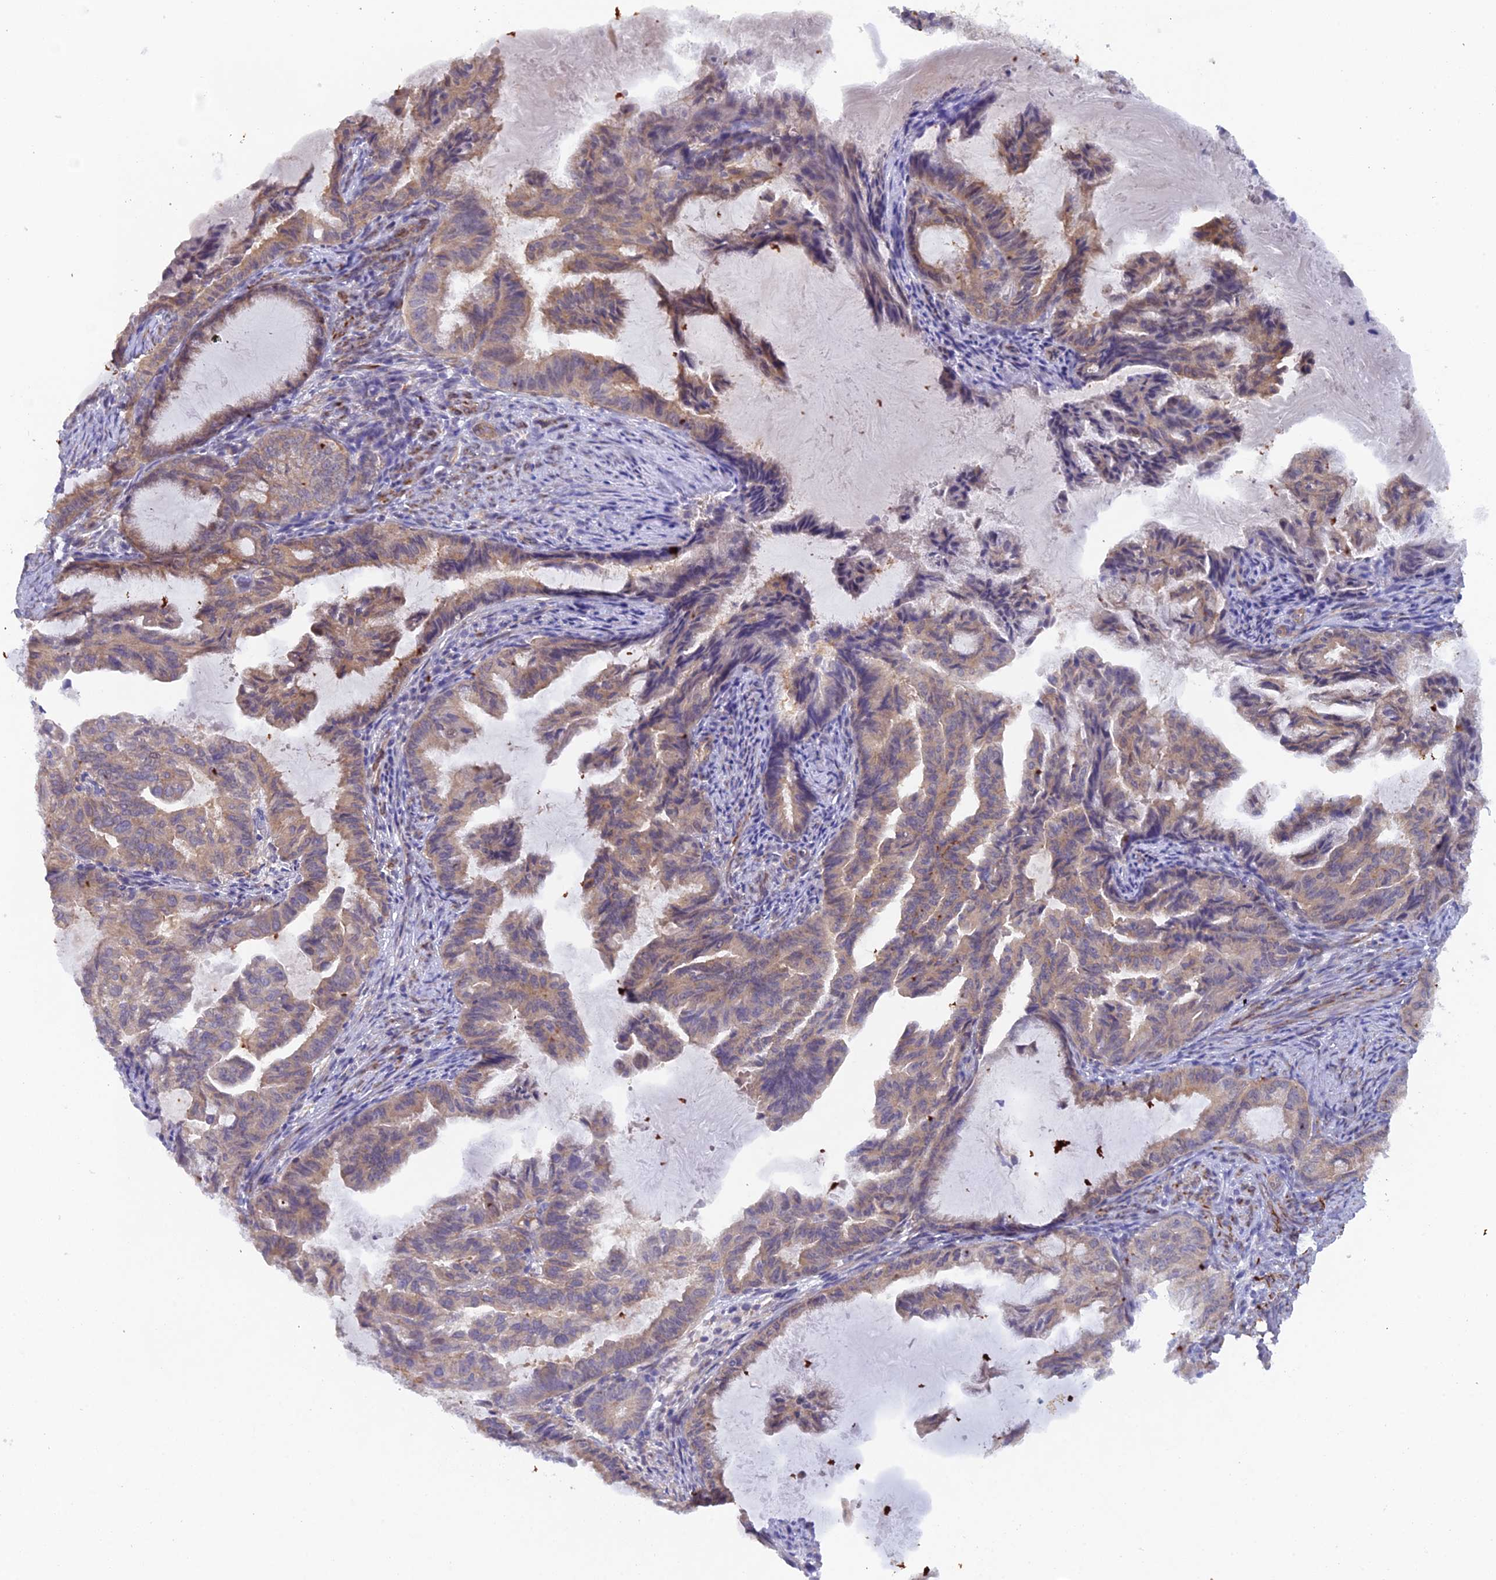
{"staining": {"intensity": "weak", "quantity": ">75%", "location": "cytoplasmic/membranous"}, "tissue": "endometrial cancer", "cell_type": "Tumor cells", "image_type": "cancer", "snomed": [{"axis": "morphology", "description": "Adenocarcinoma, NOS"}, {"axis": "topography", "description": "Endometrium"}], "caption": "This is a micrograph of immunohistochemistry staining of adenocarcinoma (endometrial), which shows weak staining in the cytoplasmic/membranous of tumor cells.", "gene": "FZR1", "patient": {"sex": "female", "age": 86}}